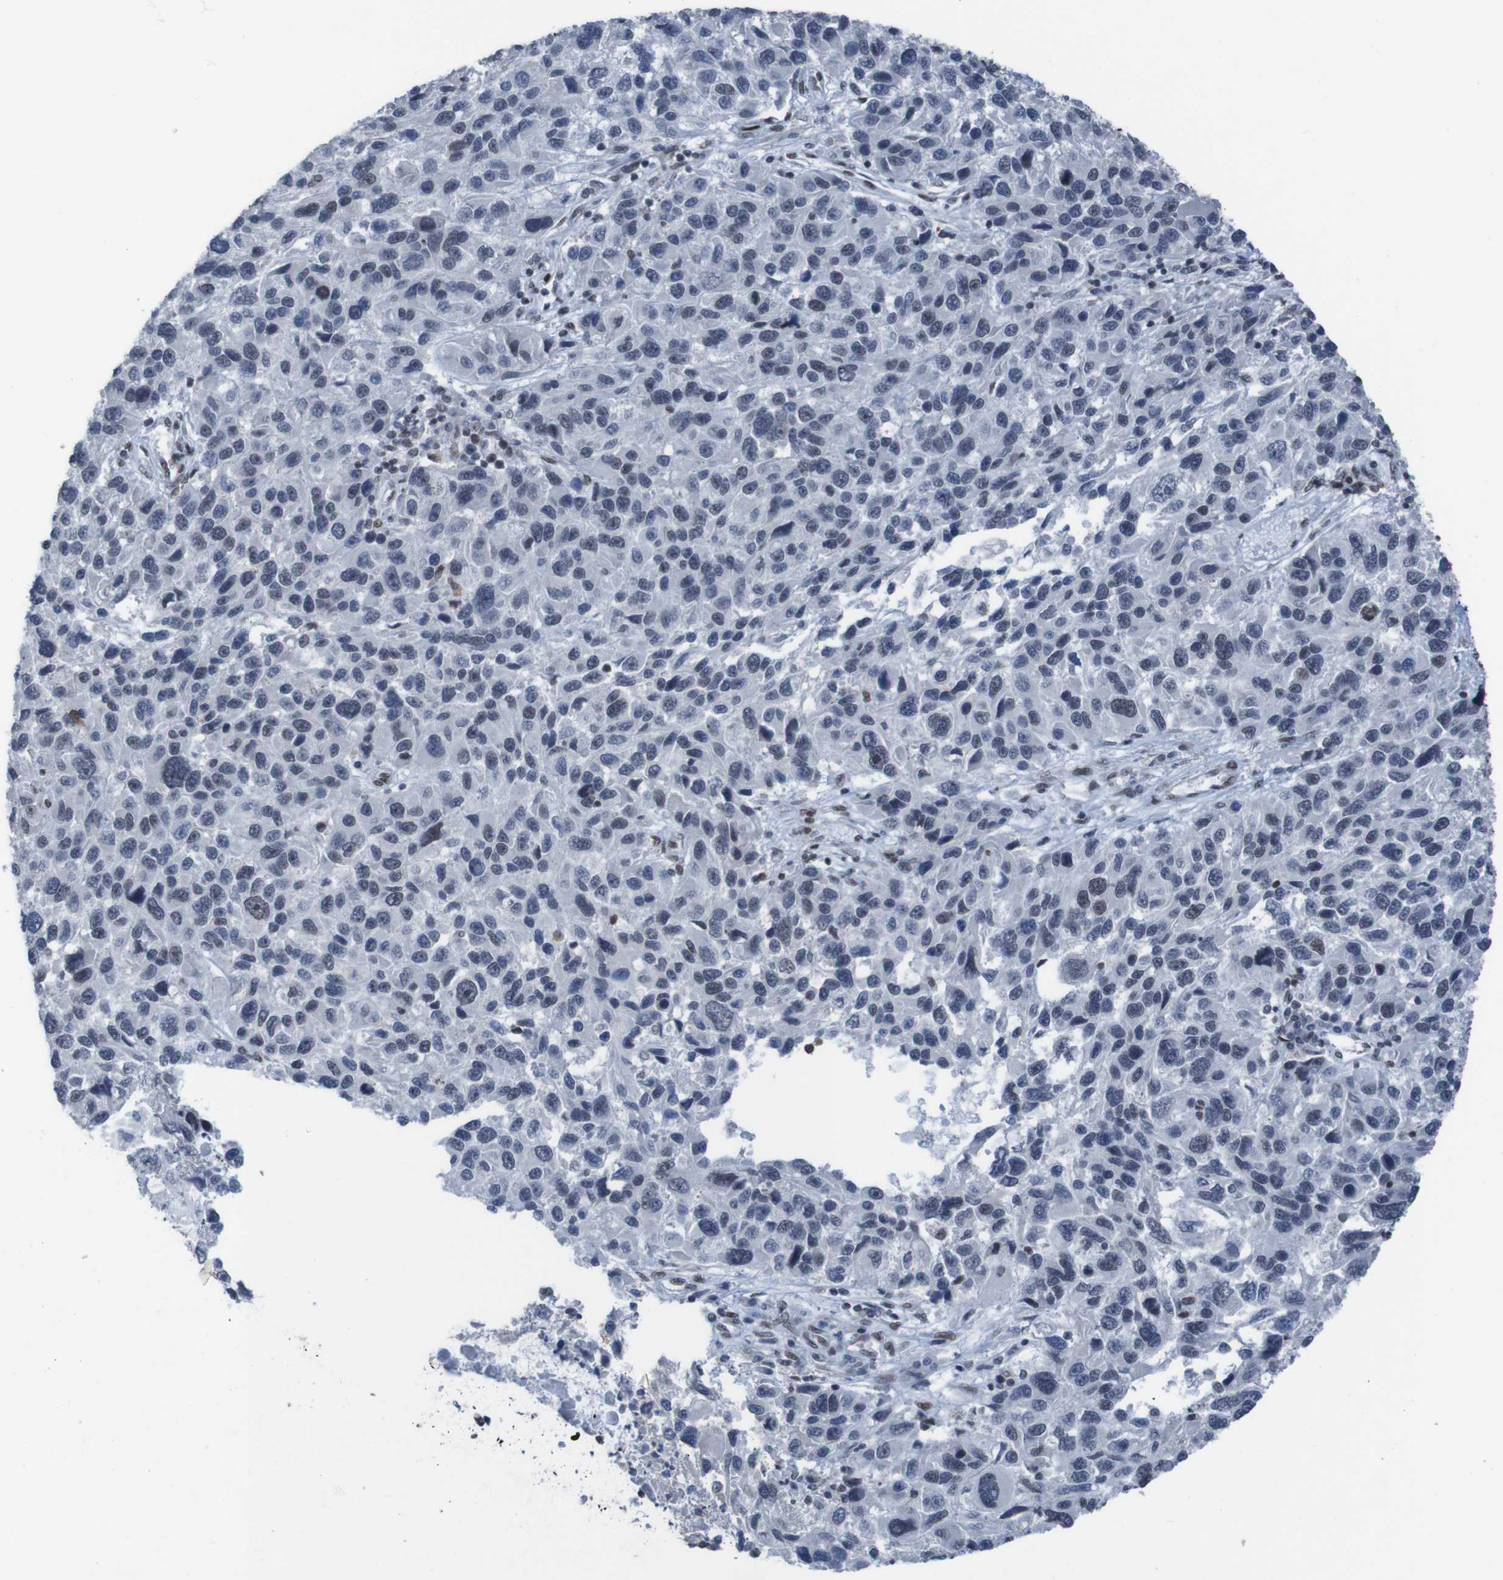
{"staining": {"intensity": "moderate", "quantity": "<25%", "location": "nuclear"}, "tissue": "melanoma", "cell_type": "Tumor cells", "image_type": "cancer", "snomed": [{"axis": "morphology", "description": "Malignant melanoma, NOS"}, {"axis": "topography", "description": "Skin"}], "caption": "Melanoma tissue reveals moderate nuclear positivity in approximately <25% of tumor cells, visualized by immunohistochemistry.", "gene": "PHF2", "patient": {"sex": "male", "age": 53}}